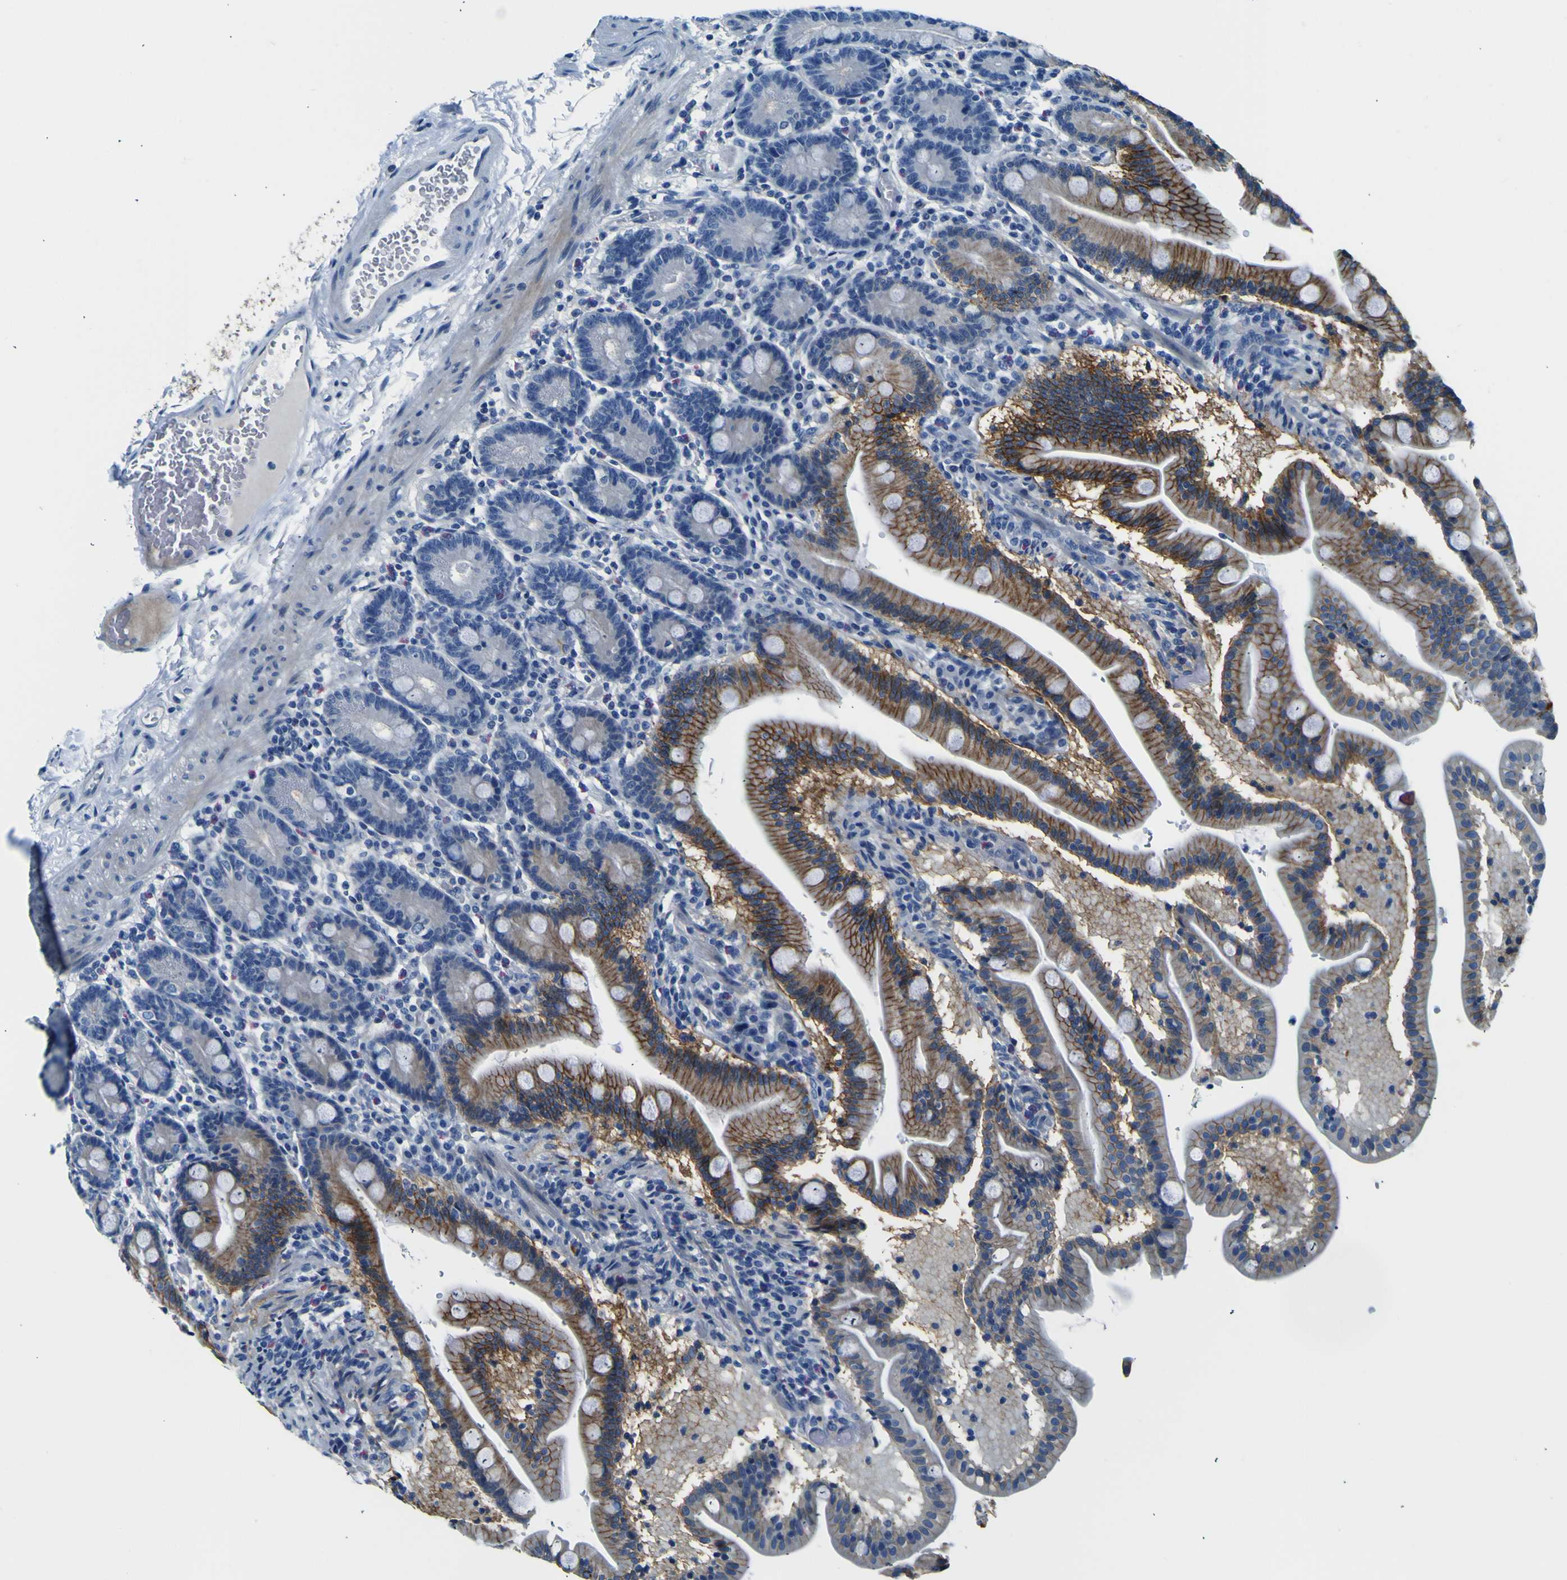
{"staining": {"intensity": "moderate", "quantity": "25%-75%", "location": "cytoplasmic/membranous"}, "tissue": "duodenum", "cell_type": "Glandular cells", "image_type": "normal", "snomed": [{"axis": "morphology", "description": "Normal tissue, NOS"}, {"axis": "topography", "description": "Duodenum"}], "caption": "An immunohistochemistry micrograph of unremarkable tissue is shown. Protein staining in brown labels moderate cytoplasmic/membranous positivity in duodenum within glandular cells.", "gene": "ADGRA2", "patient": {"sex": "male", "age": 54}}